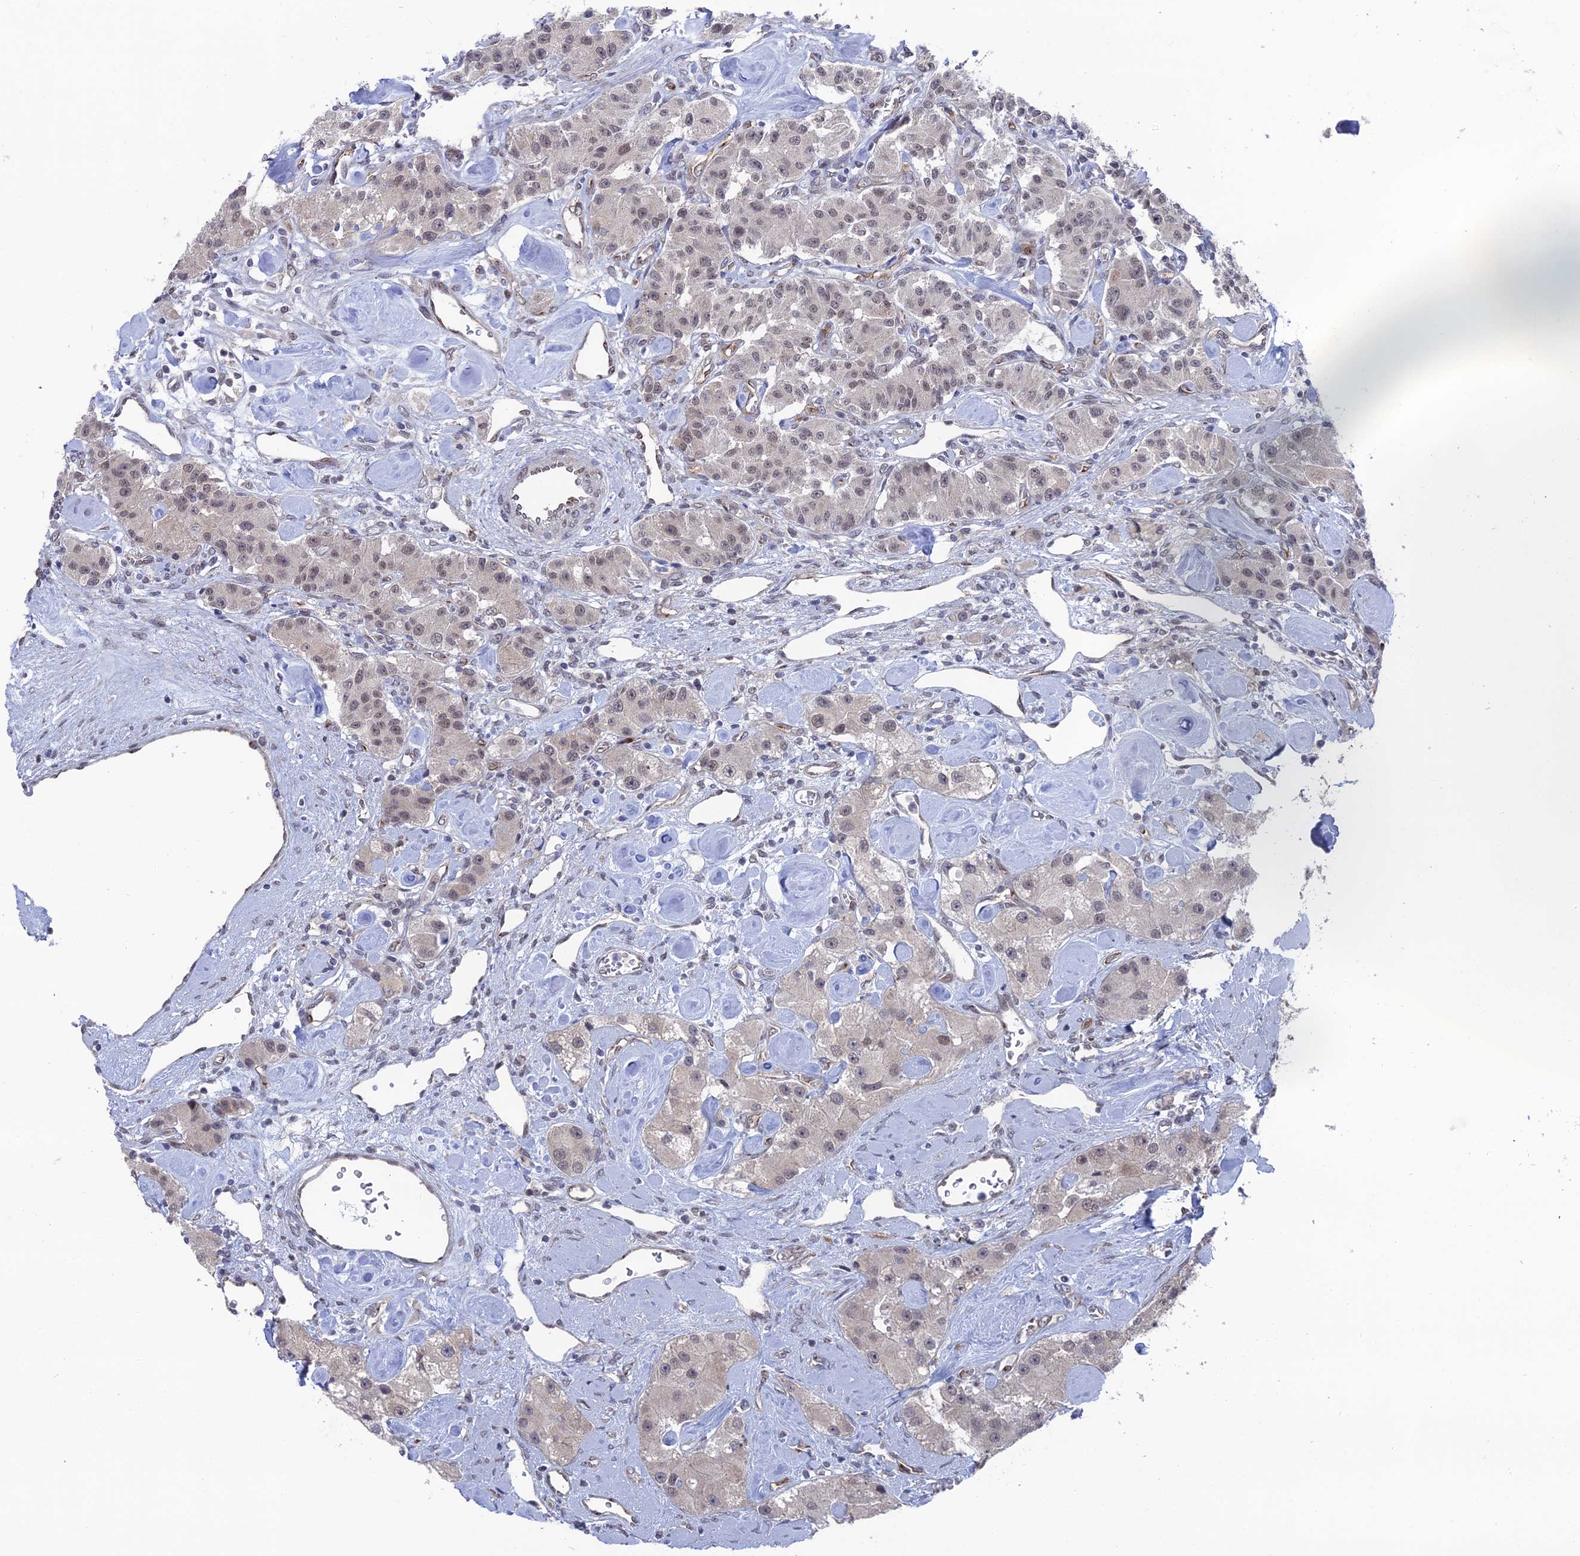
{"staining": {"intensity": "weak", "quantity": ">75%", "location": "nuclear"}, "tissue": "carcinoid", "cell_type": "Tumor cells", "image_type": "cancer", "snomed": [{"axis": "morphology", "description": "Carcinoid, malignant, NOS"}, {"axis": "topography", "description": "Pancreas"}], "caption": "This is an image of immunohistochemistry staining of carcinoid (malignant), which shows weak positivity in the nuclear of tumor cells.", "gene": "FHIP2A", "patient": {"sex": "male", "age": 41}}